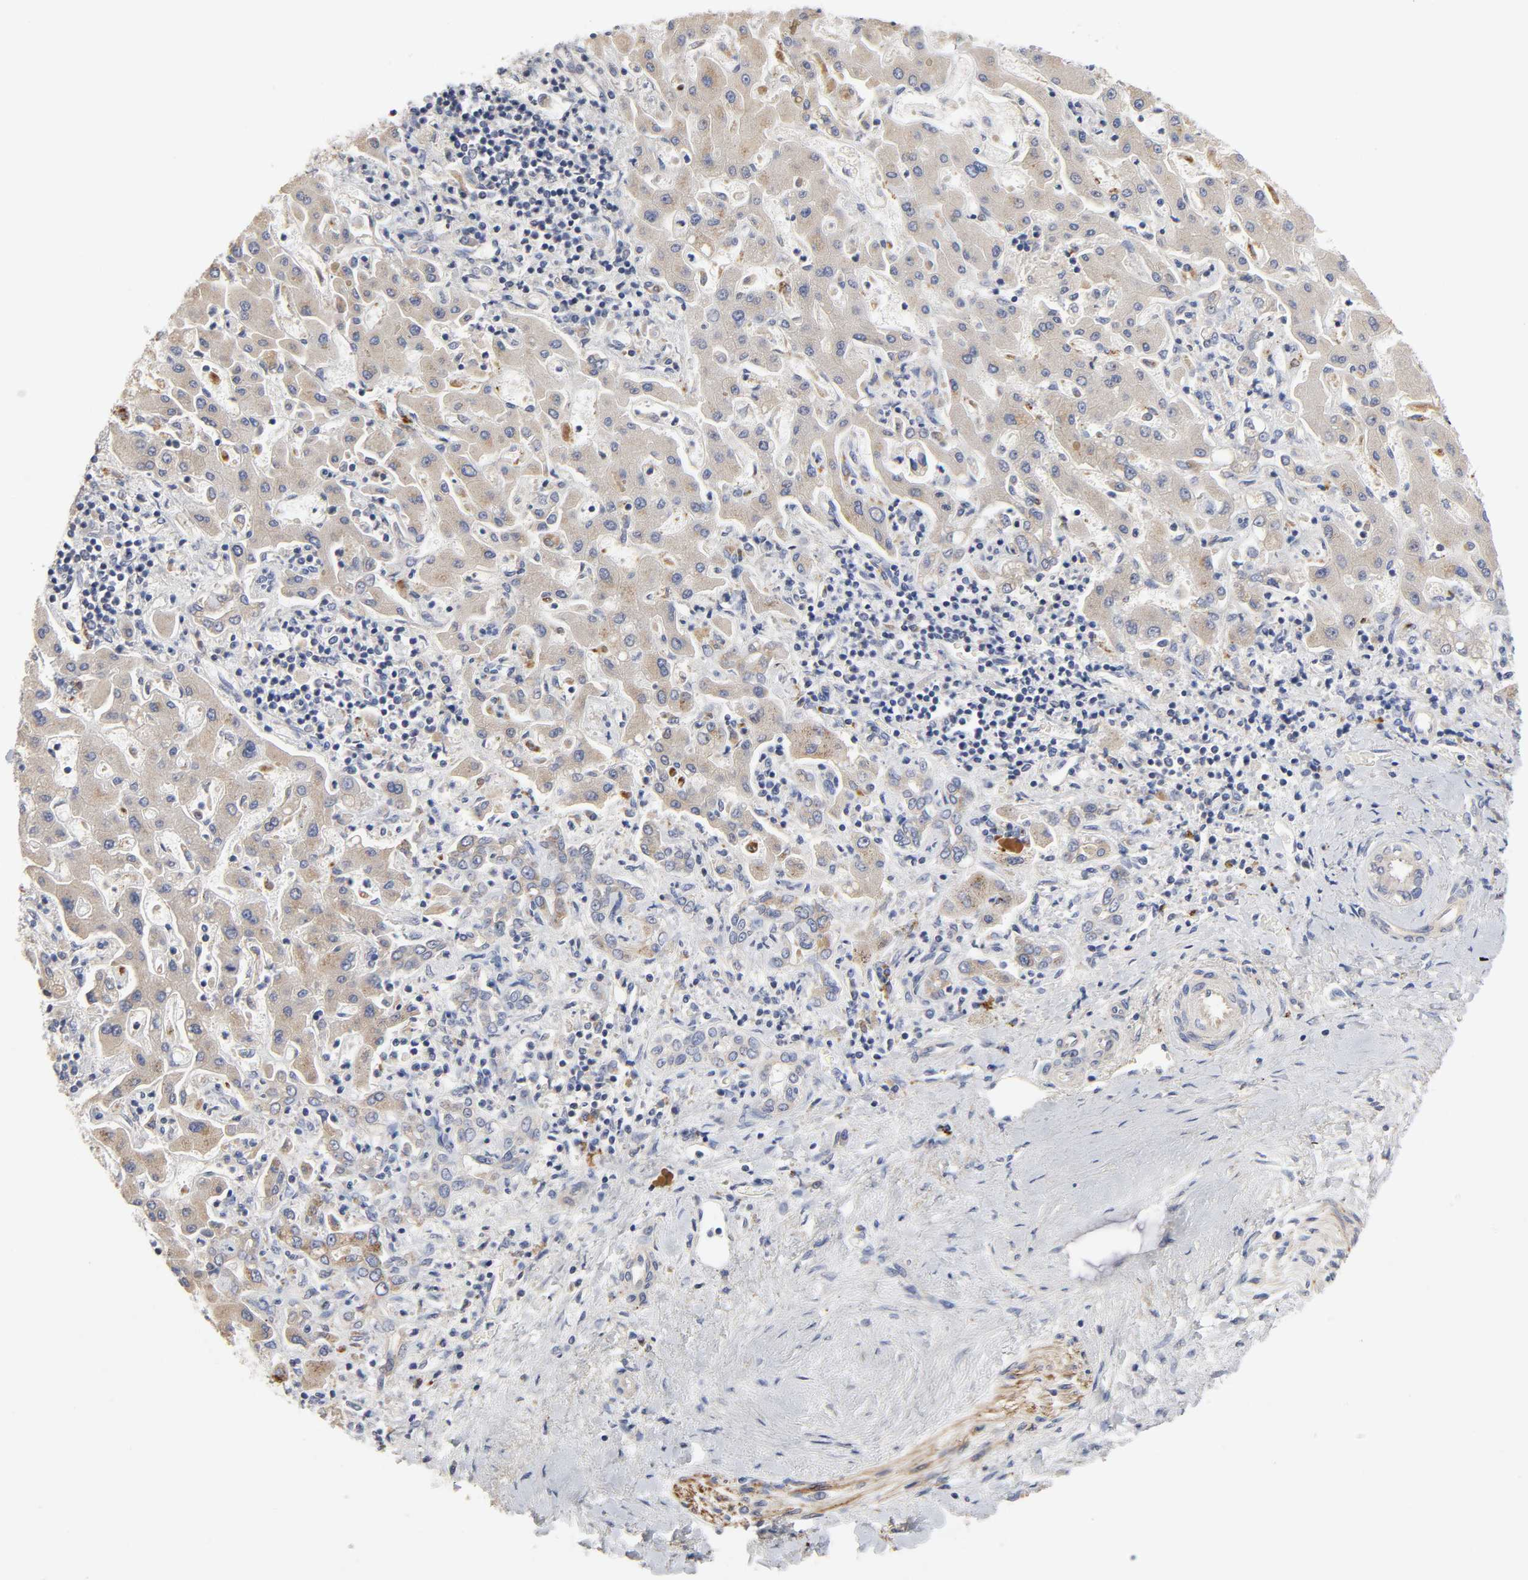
{"staining": {"intensity": "weak", "quantity": ">75%", "location": "cytoplasmic/membranous"}, "tissue": "liver cancer", "cell_type": "Tumor cells", "image_type": "cancer", "snomed": [{"axis": "morphology", "description": "Cholangiocarcinoma"}, {"axis": "topography", "description": "Liver"}], "caption": "Brown immunohistochemical staining in liver cancer (cholangiocarcinoma) reveals weak cytoplasmic/membranous expression in about >75% of tumor cells. (DAB (3,3'-diaminobenzidine) IHC with brightfield microscopy, high magnification).", "gene": "C17orf75", "patient": {"sex": "male", "age": 50}}